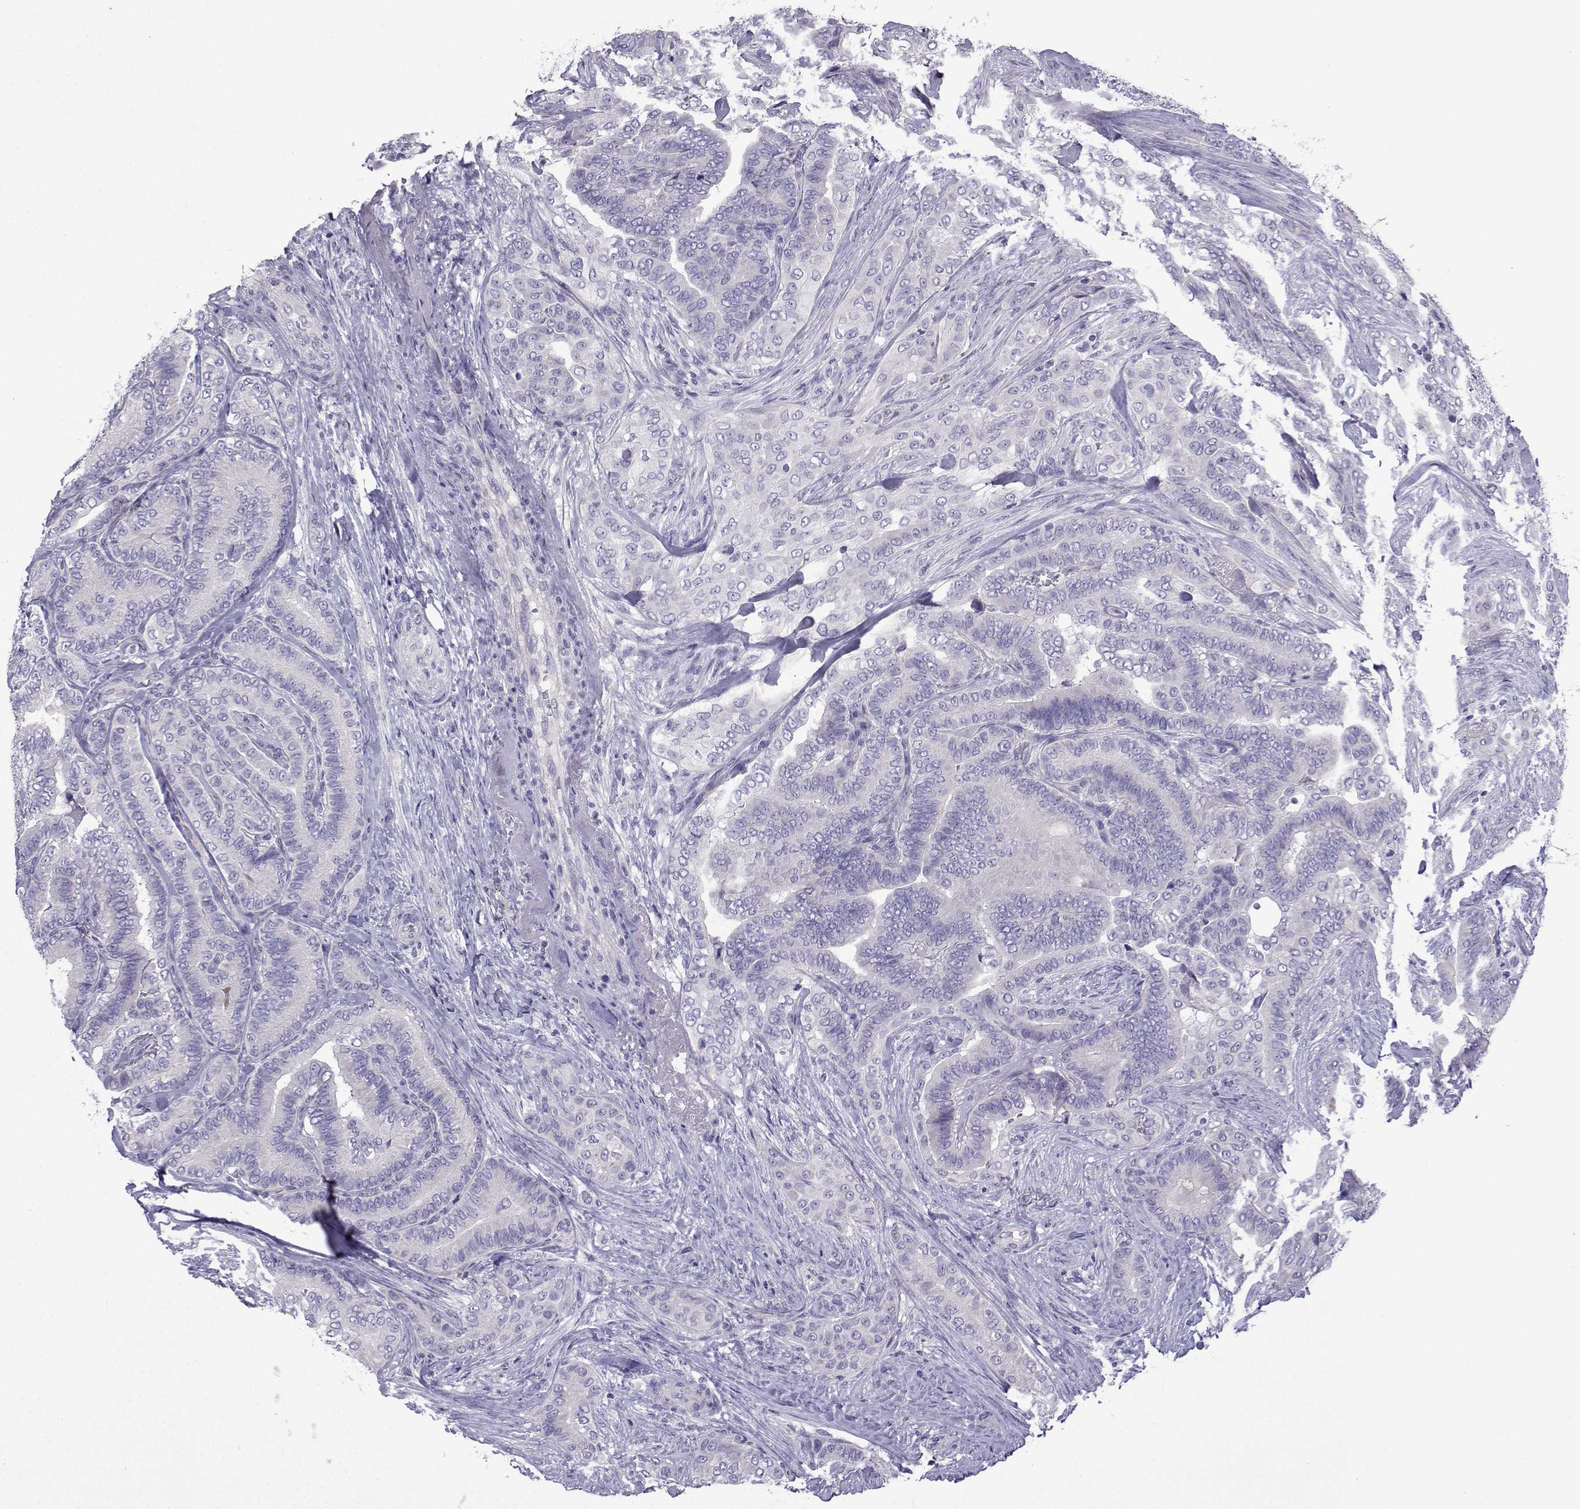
{"staining": {"intensity": "negative", "quantity": "none", "location": "none"}, "tissue": "thyroid cancer", "cell_type": "Tumor cells", "image_type": "cancer", "snomed": [{"axis": "morphology", "description": "Papillary adenocarcinoma, NOS"}, {"axis": "topography", "description": "Thyroid gland"}], "caption": "This micrograph is of thyroid cancer stained with IHC to label a protein in brown with the nuclei are counter-stained blue. There is no staining in tumor cells.", "gene": "CFAP70", "patient": {"sex": "male", "age": 61}}